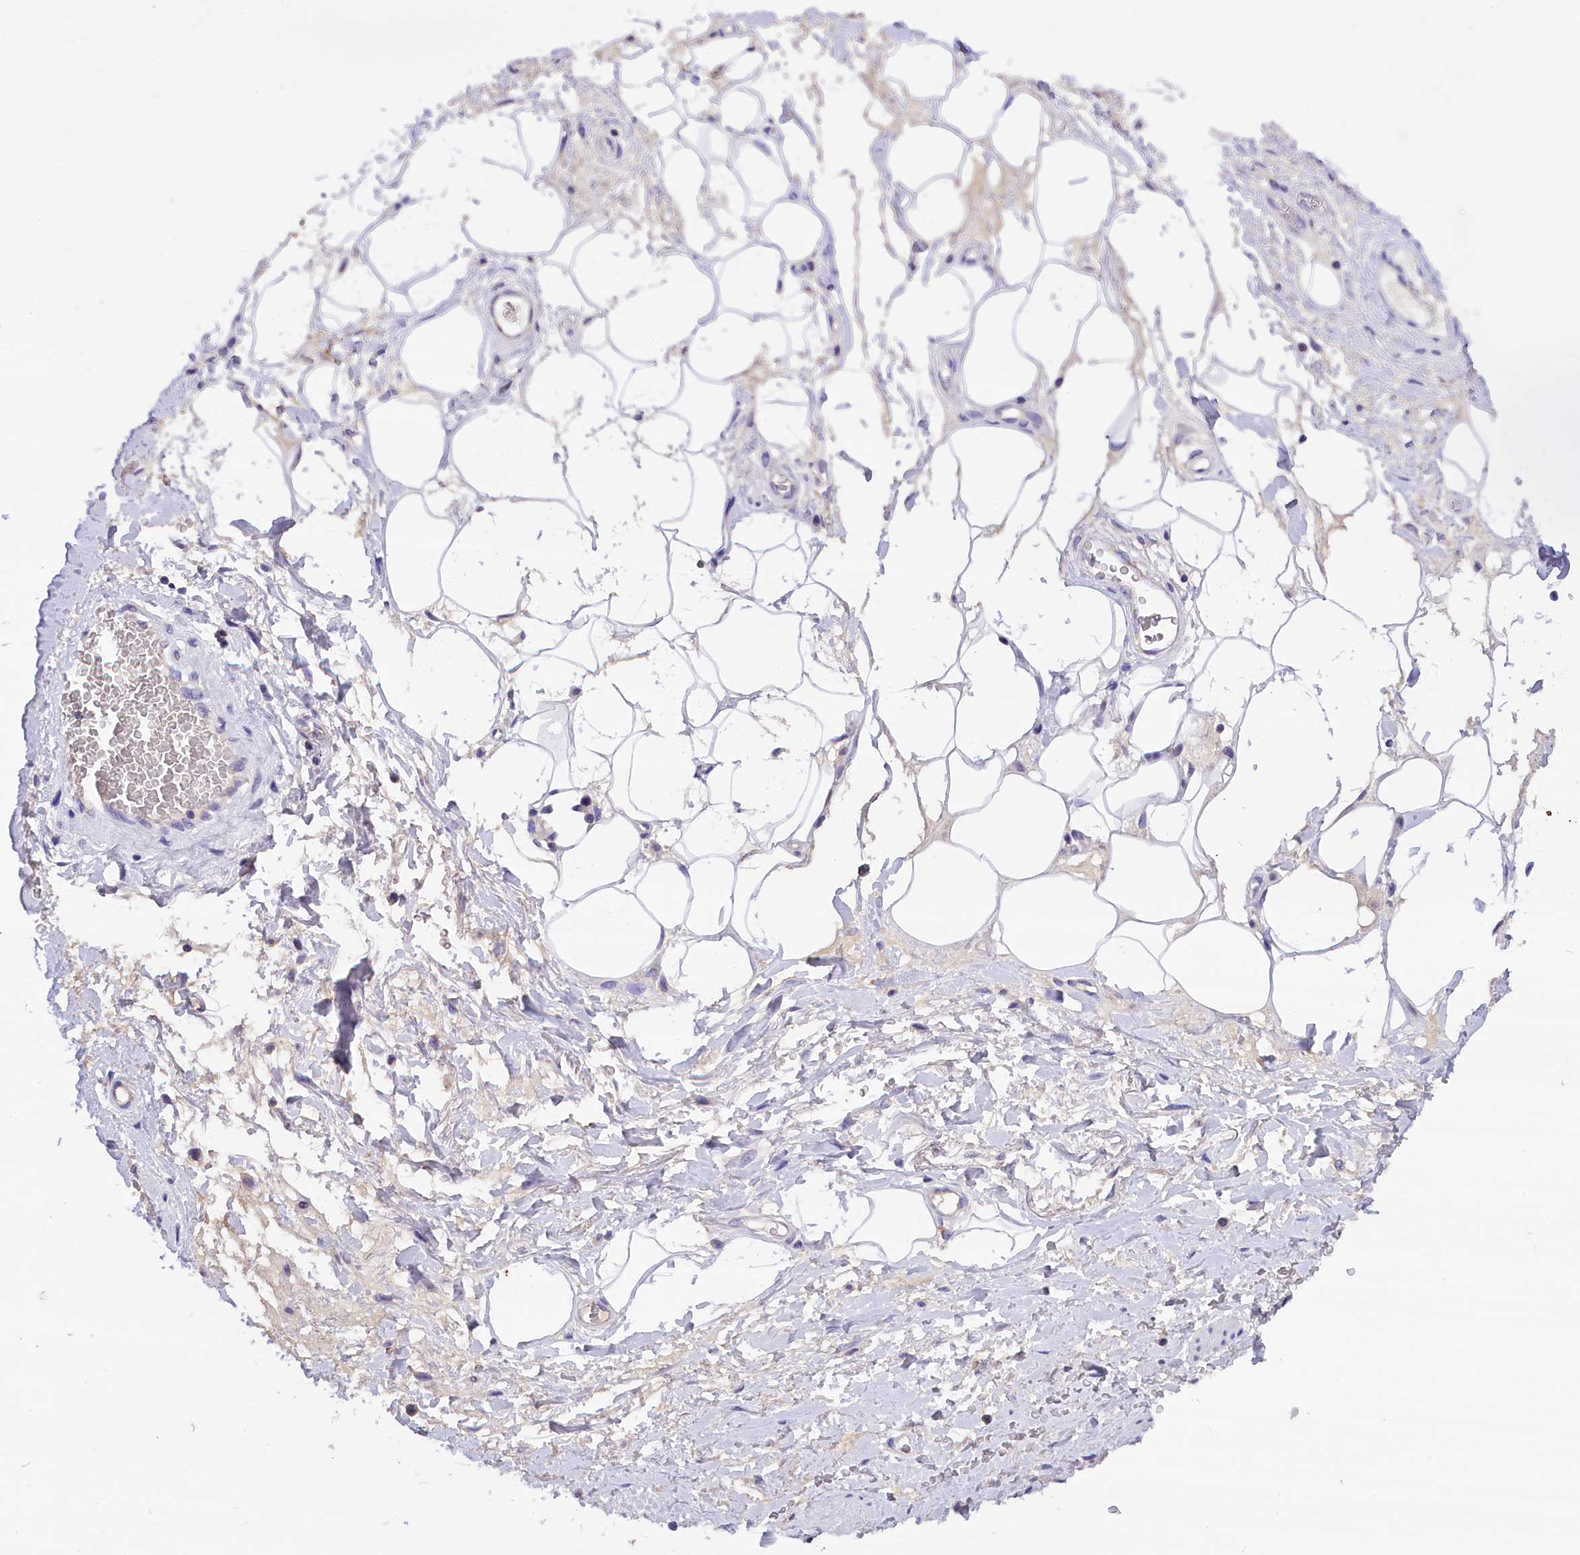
{"staining": {"intensity": "negative", "quantity": "none", "location": "none"}, "tissue": "adipose tissue", "cell_type": "Adipocytes", "image_type": "normal", "snomed": [{"axis": "morphology", "description": "Normal tissue, NOS"}, {"axis": "morphology", "description": "Adenocarcinoma, NOS"}, {"axis": "topography", "description": "Rectum"}, {"axis": "topography", "description": "Vagina"}, {"axis": "topography", "description": "Peripheral nerve tissue"}], "caption": "Adipocytes show no significant protein staining in normal adipose tissue. The staining is performed using DAB brown chromogen with nuclei counter-stained in using hematoxylin.", "gene": "ABAT", "patient": {"sex": "female", "age": 71}}